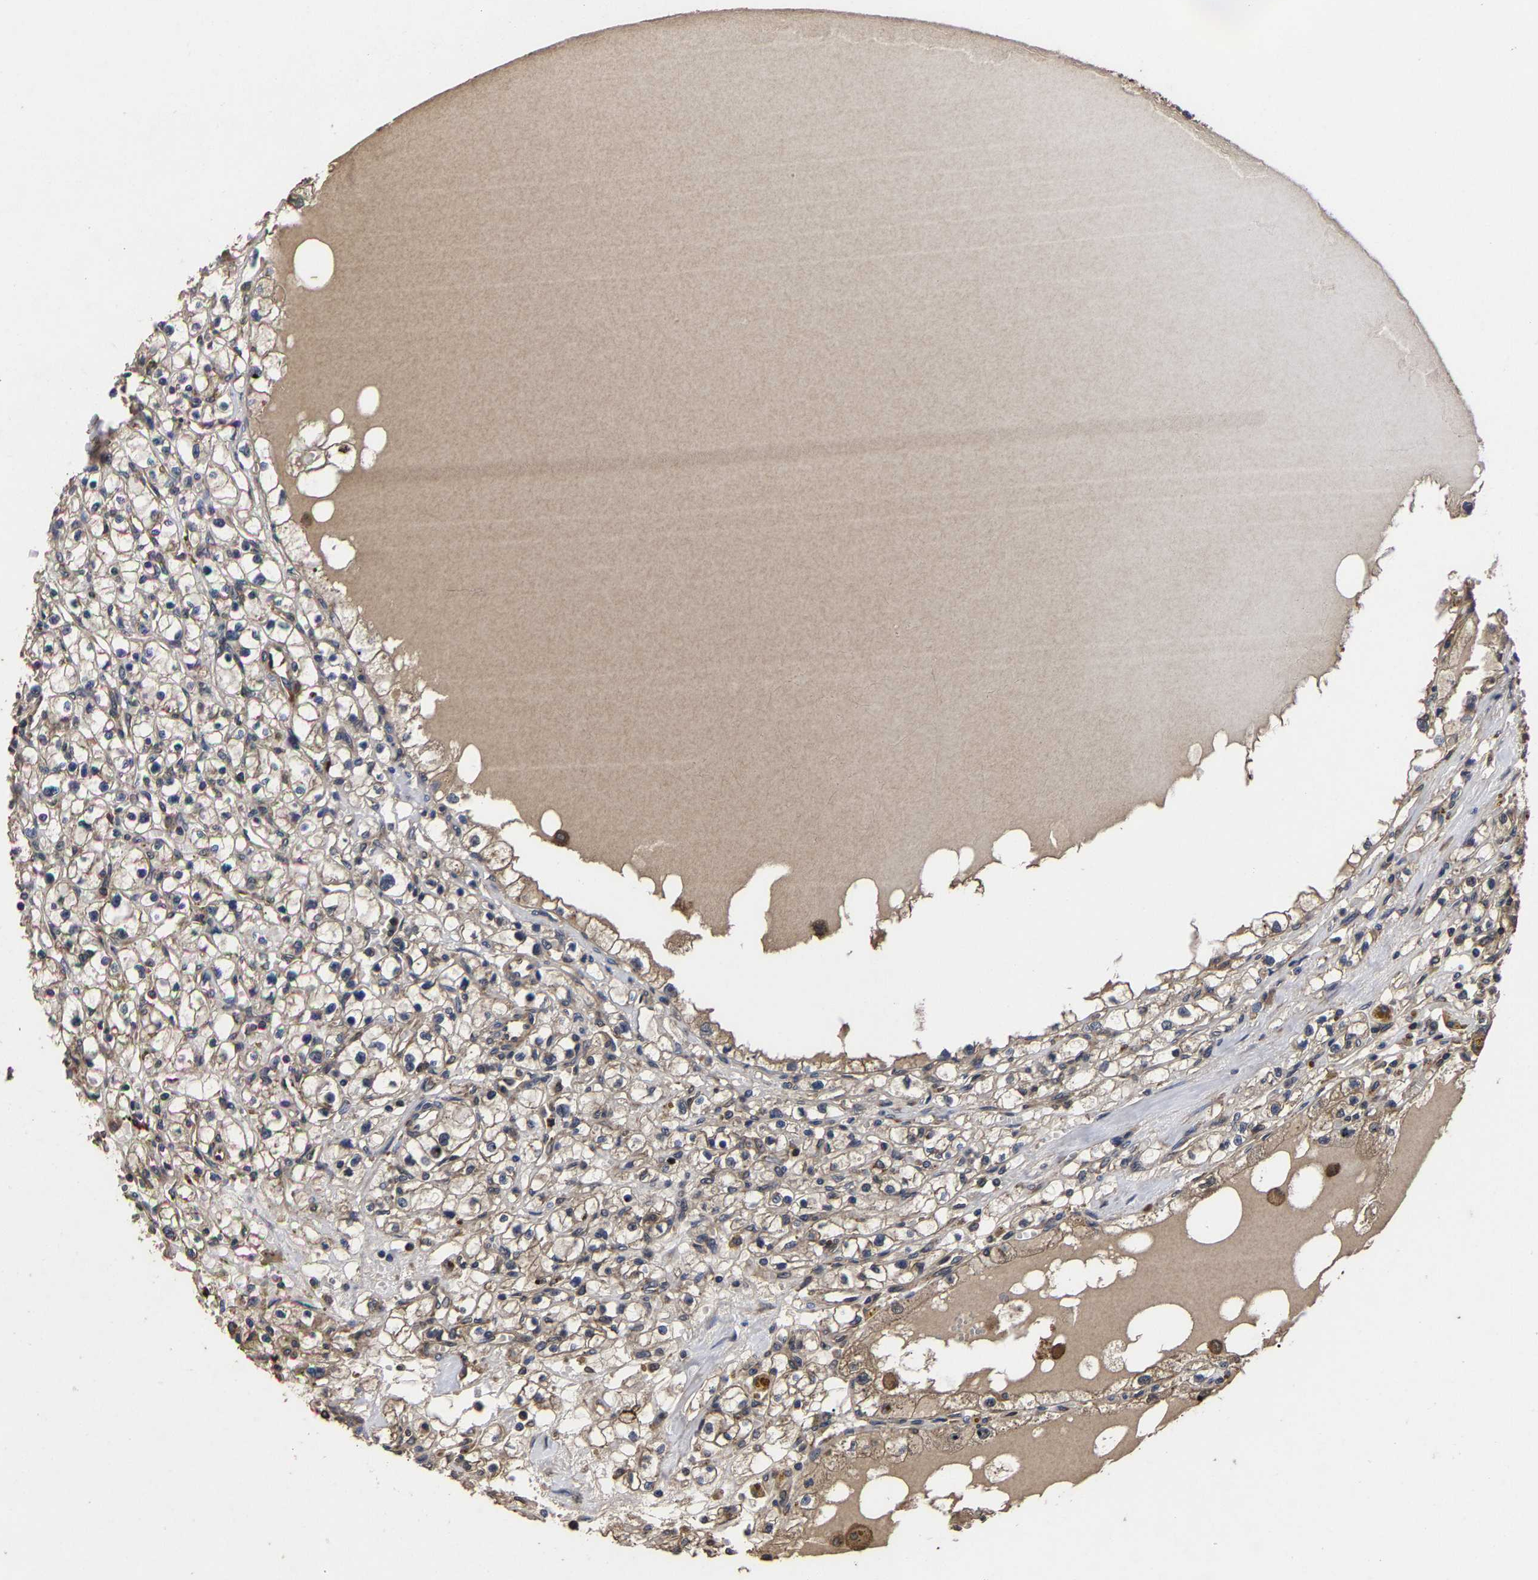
{"staining": {"intensity": "moderate", "quantity": ">75%", "location": "cytoplasmic/membranous"}, "tissue": "renal cancer", "cell_type": "Tumor cells", "image_type": "cancer", "snomed": [{"axis": "morphology", "description": "Adenocarcinoma, NOS"}, {"axis": "topography", "description": "Kidney"}], "caption": "This micrograph exhibits renal adenocarcinoma stained with immunohistochemistry (IHC) to label a protein in brown. The cytoplasmic/membranous of tumor cells show moderate positivity for the protein. Nuclei are counter-stained blue.", "gene": "ITCH", "patient": {"sex": "male", "age": 56}}